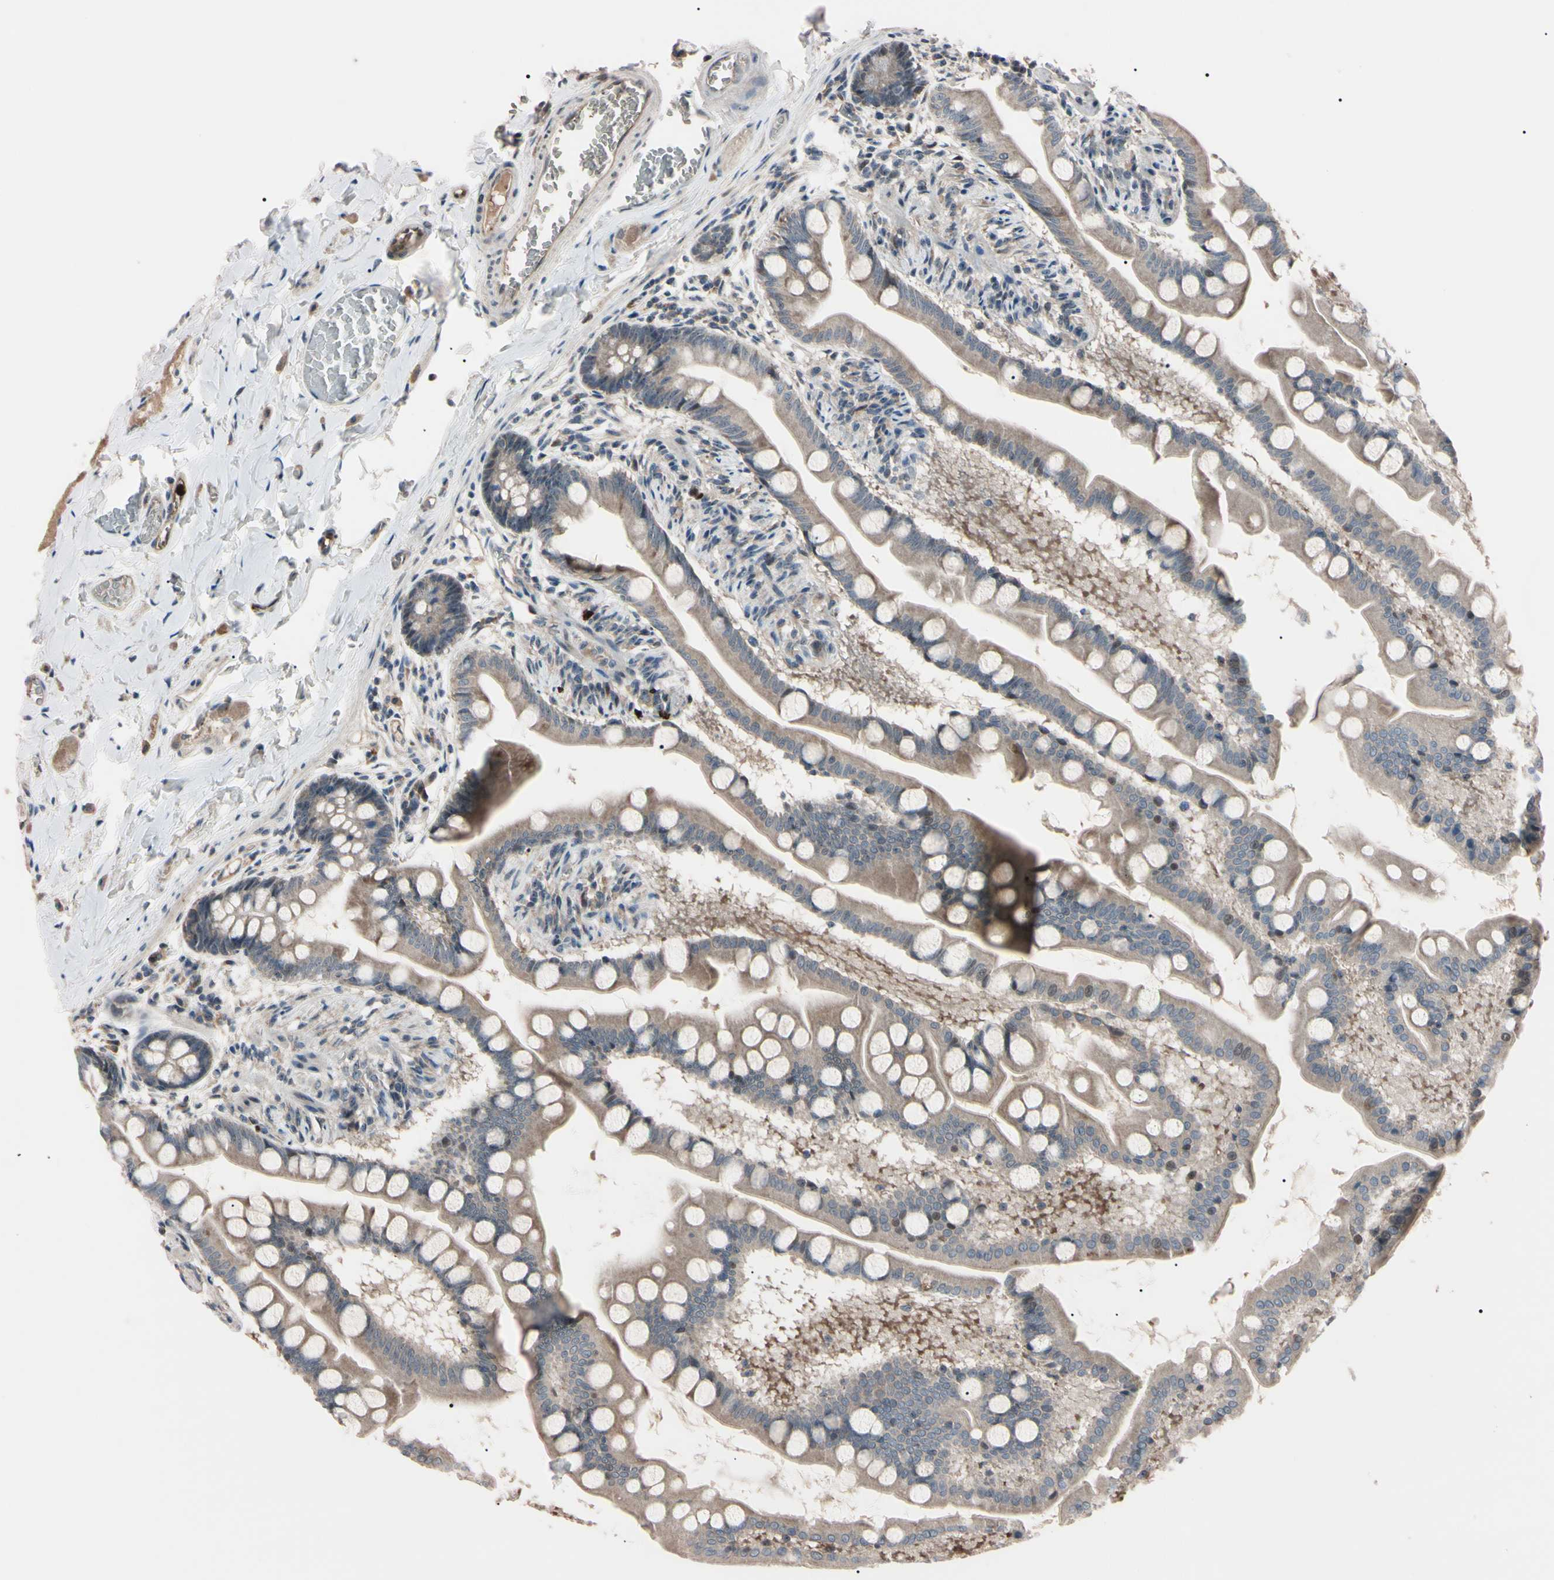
{"staining": {"intensity": "weak", "quantity": ">75%", "location": "cytoplasmic/membranous"}, "tissue": "small intestine", "cell_type": "Glandular cells", "image_type": "normal", "snomed": [{"axis": "morphology", "description": "Normal tissue, NOS"}, {"axis": "topography", "description": "Small intestine"}], "caption": "High-magnification brightfield microscopy of benign small intestine stained with DAB (brown) and counterstained with hematoxylin (blue). glandular cells exhibit weak cytoplasmic/membranous staining is present in about>75% of cells. (Stains: DAB (3,3'-diaminobenzidine) in brown, nuclei in blue, Microscopy: brightfield microscopy at high magnification).", "gene": "TRAF5", "patient": {"sex": "male", "age": 41}}